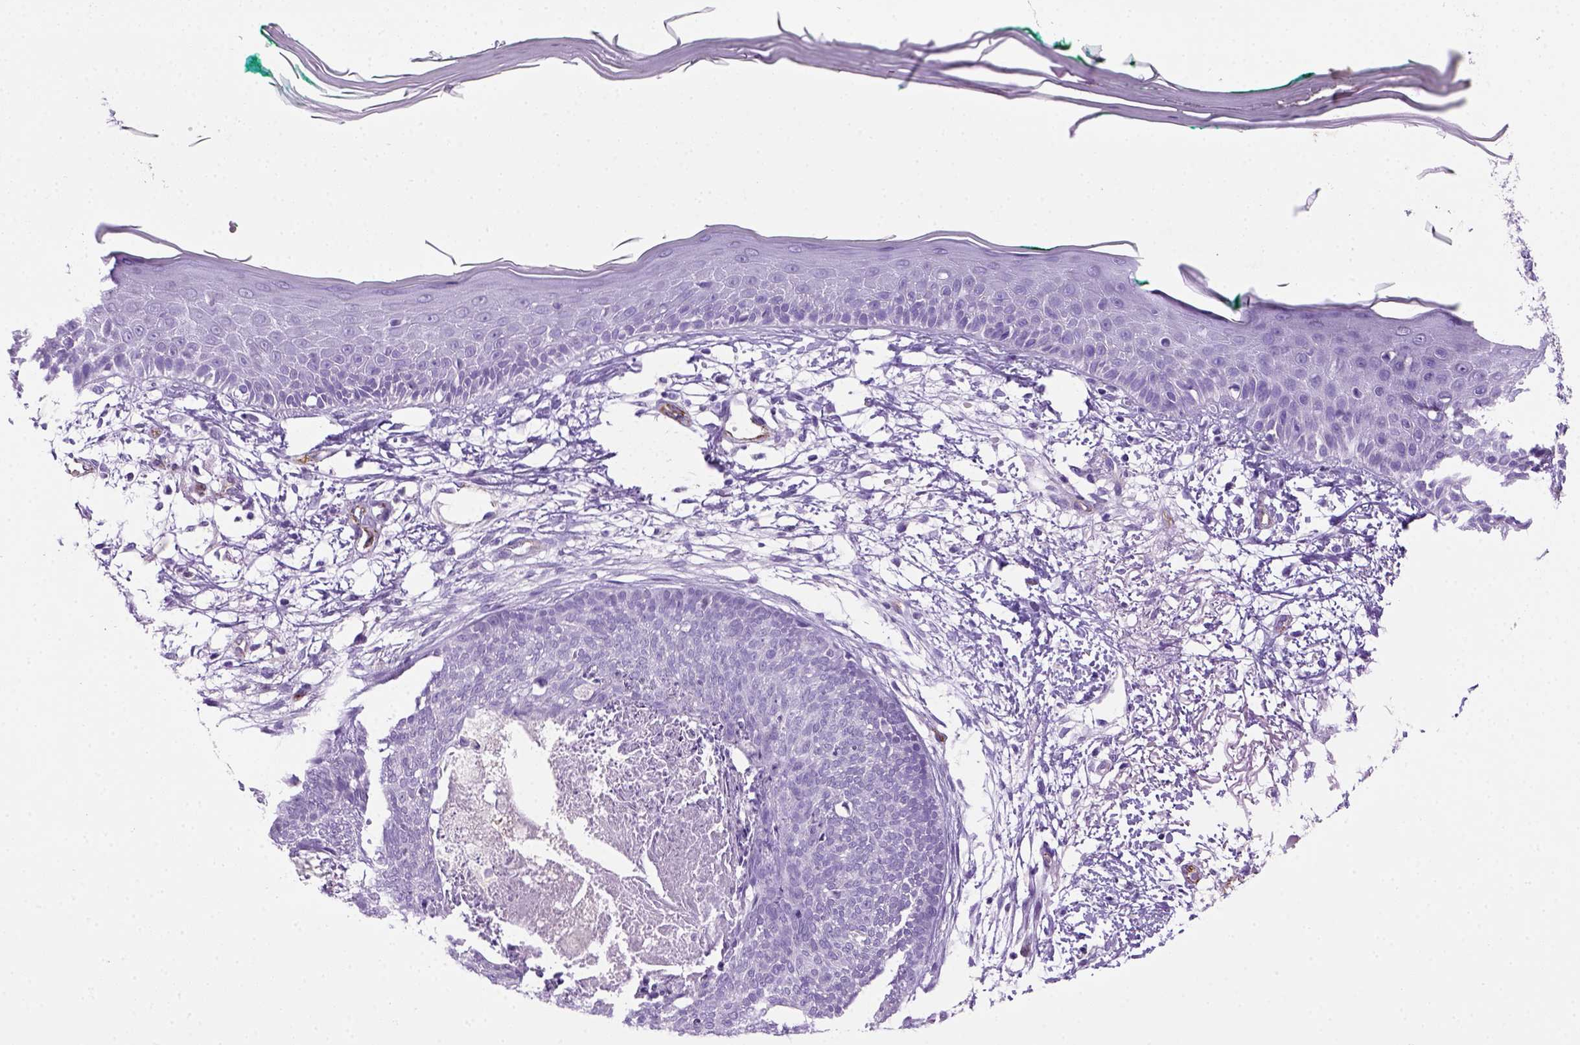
{"staining": {"intensity": "negative", "quantity": "none", "location": "none"}, "tissue": "skin cancer", "cell_type": "Tumor cells", "image_type": "cancer", "snomed": [{"axis": "morphology", "description": "Normal tissue, NOS"}, {"axis": "morphology", "description": "Basal cell carcinoma"}, {"axis": "topography", "description": "Skin"}], "caption": "Tumor cells show no significant protein positivity in skin cancer (basal cell carcinoma).", "gene": "VWF", "patient": {"sex": "male", "age": 84}}